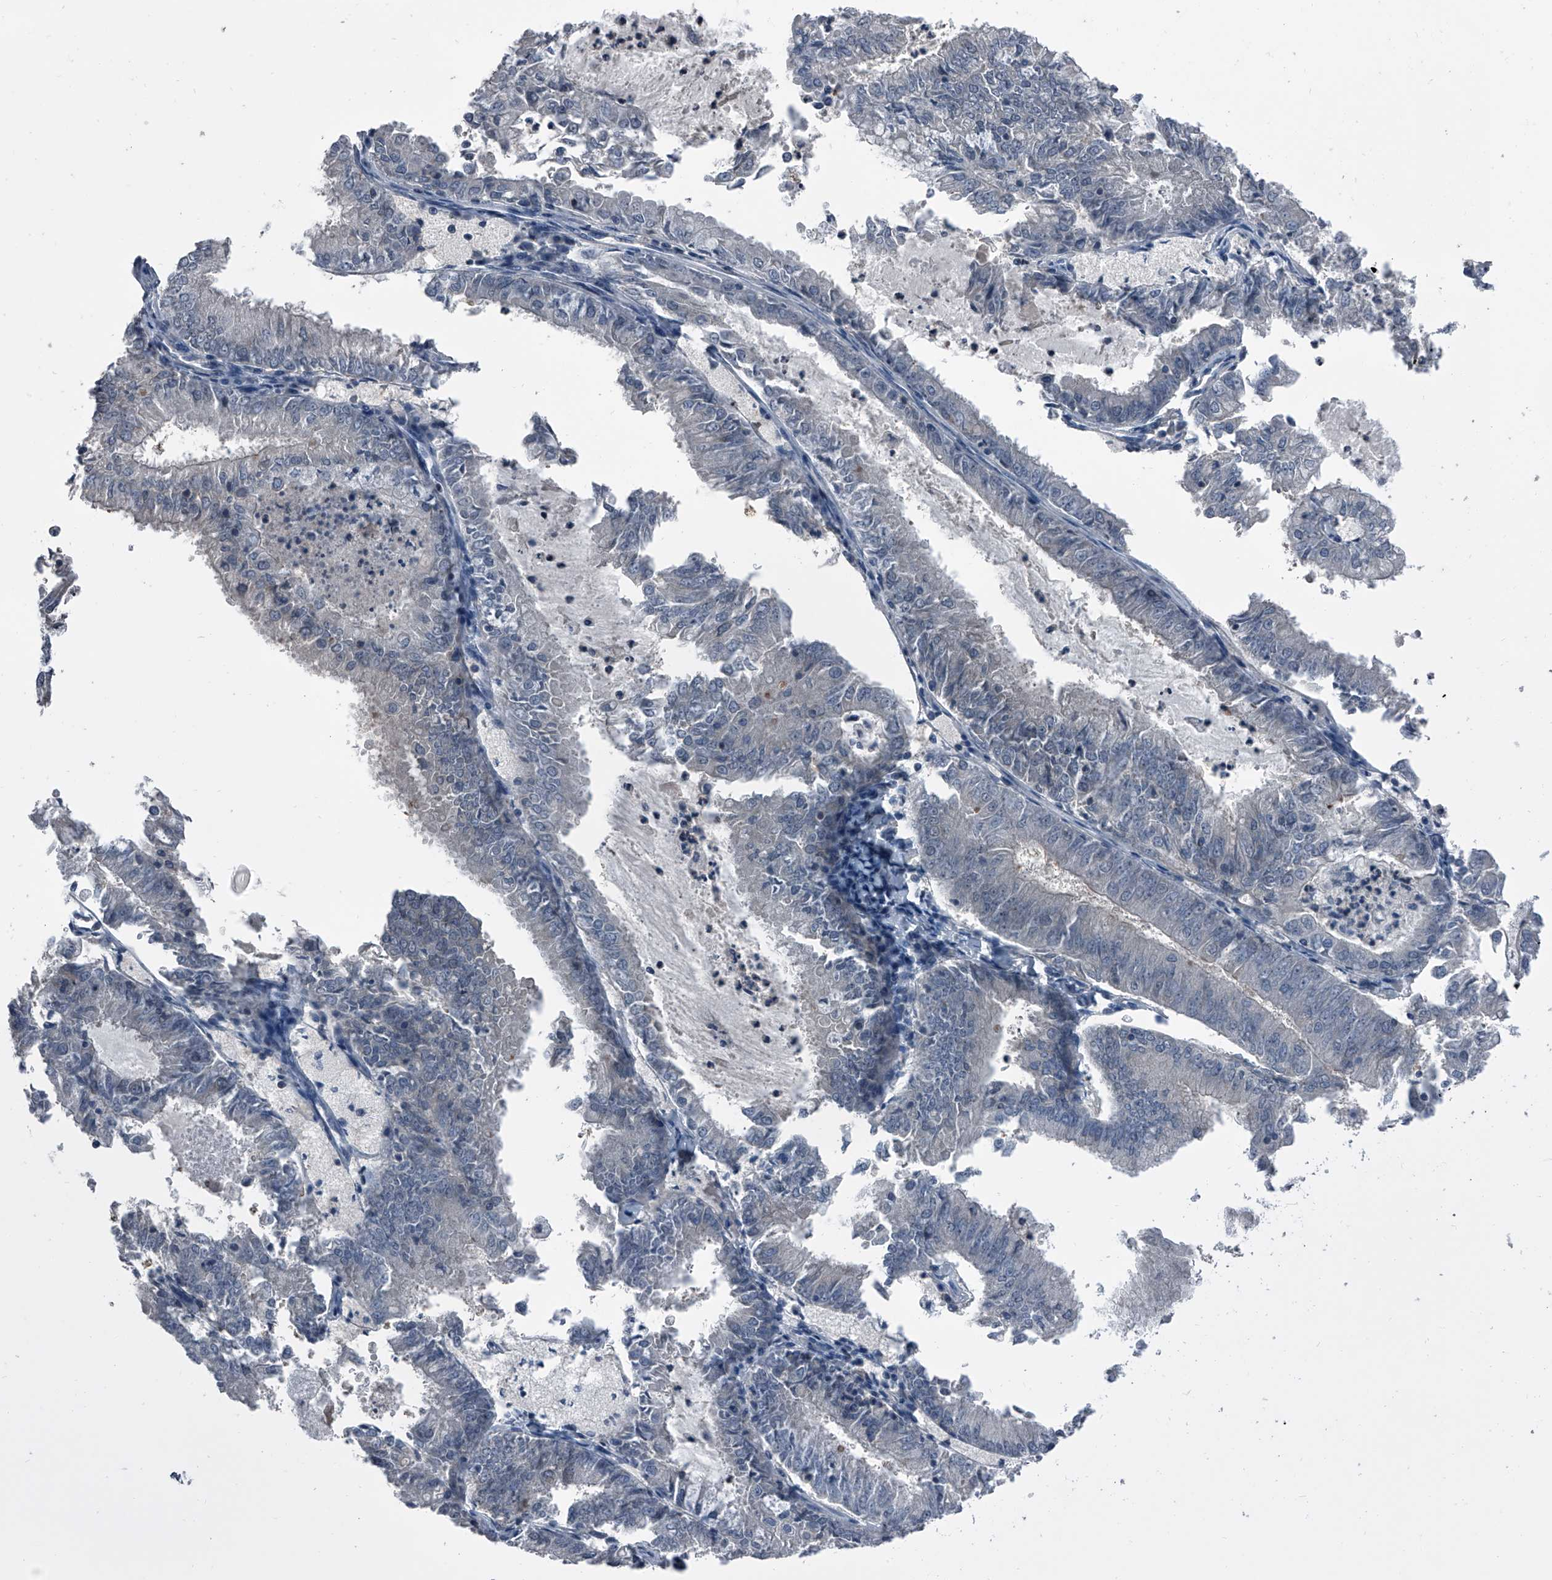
{"staining": {"intensity": "negative", "quantity": "none", "location": "none"}, "tissue": "endometrial cancer", "cell_type": "Tumor cells", "image_type": "cancer", "snomed": [{"axis": "morphology", "description": "Adenocarcinoma, NOS"}, {"axis": "topography", "description": "Endometrium"}], "caption": "This micrograph is of adenocarcinoma (endometrial) stained with immunohistochemistry to label a protein in brown with the nuclei are counter-stained blue. There is no positivity in tumor cells. (Immunohistochemistry, brightfield microscopy, high magnification).", "gene": "PIP5K1A", "patient": {"sex": "female", "age": 57}}